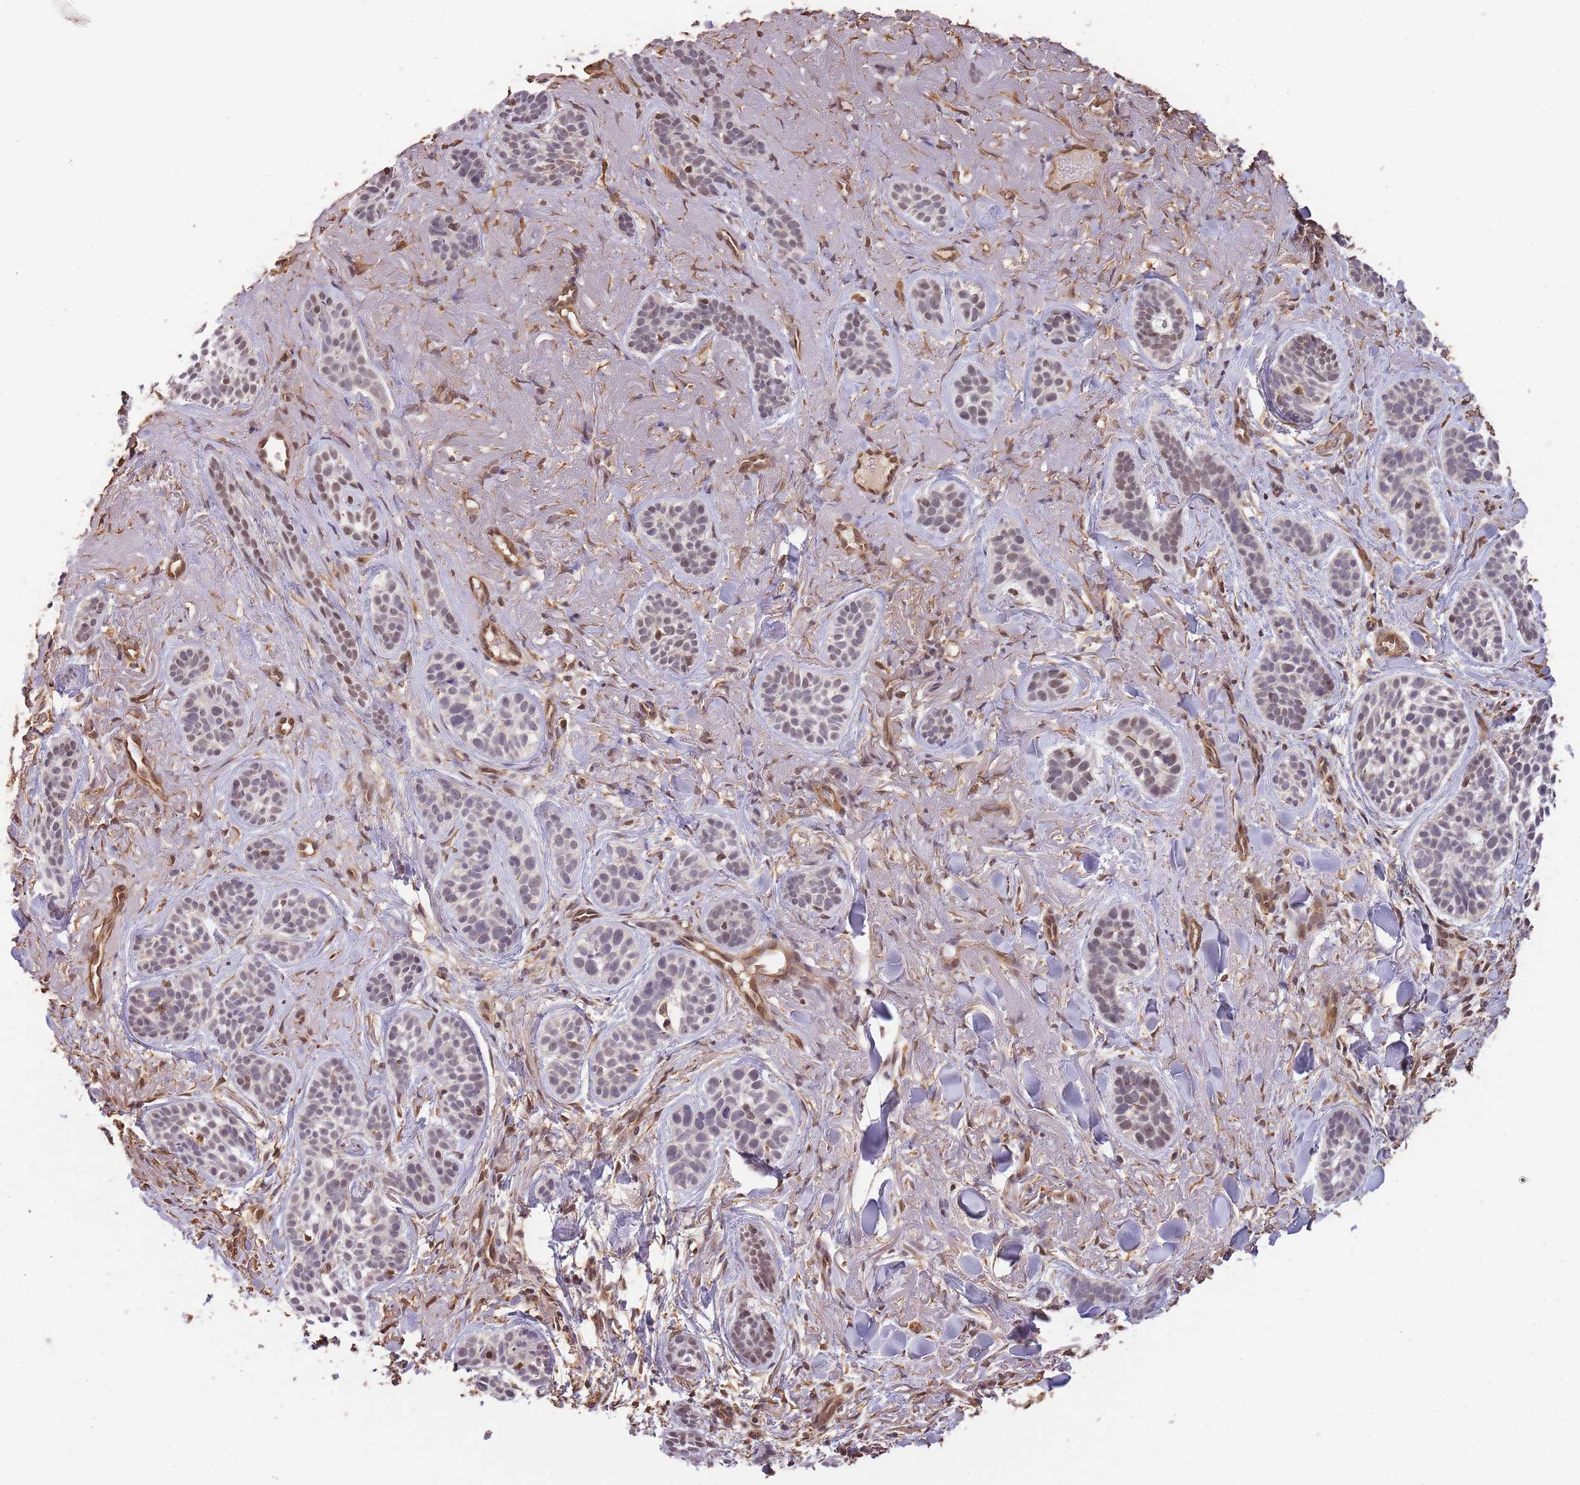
{"staining": {"intensity": "weak", "quantity": "25%-75%", "location": "nuclear"}, "tissue": "skin cancer", "cell_type": "Tumor cells", "image_type": "cancer", "snomed": [{"axis": "morphology", "description": "Basal cell carcinoma"}, {"axis": "topography", "description": "Skin"}], "caption": "Tumor cells exhibit low levels of weak nuclear expression in approximately 25%-75% of cells in human basal cell carcinoma (skin).", "gene": "SURF2", "patient": {"sex": "male", "age": 71}}